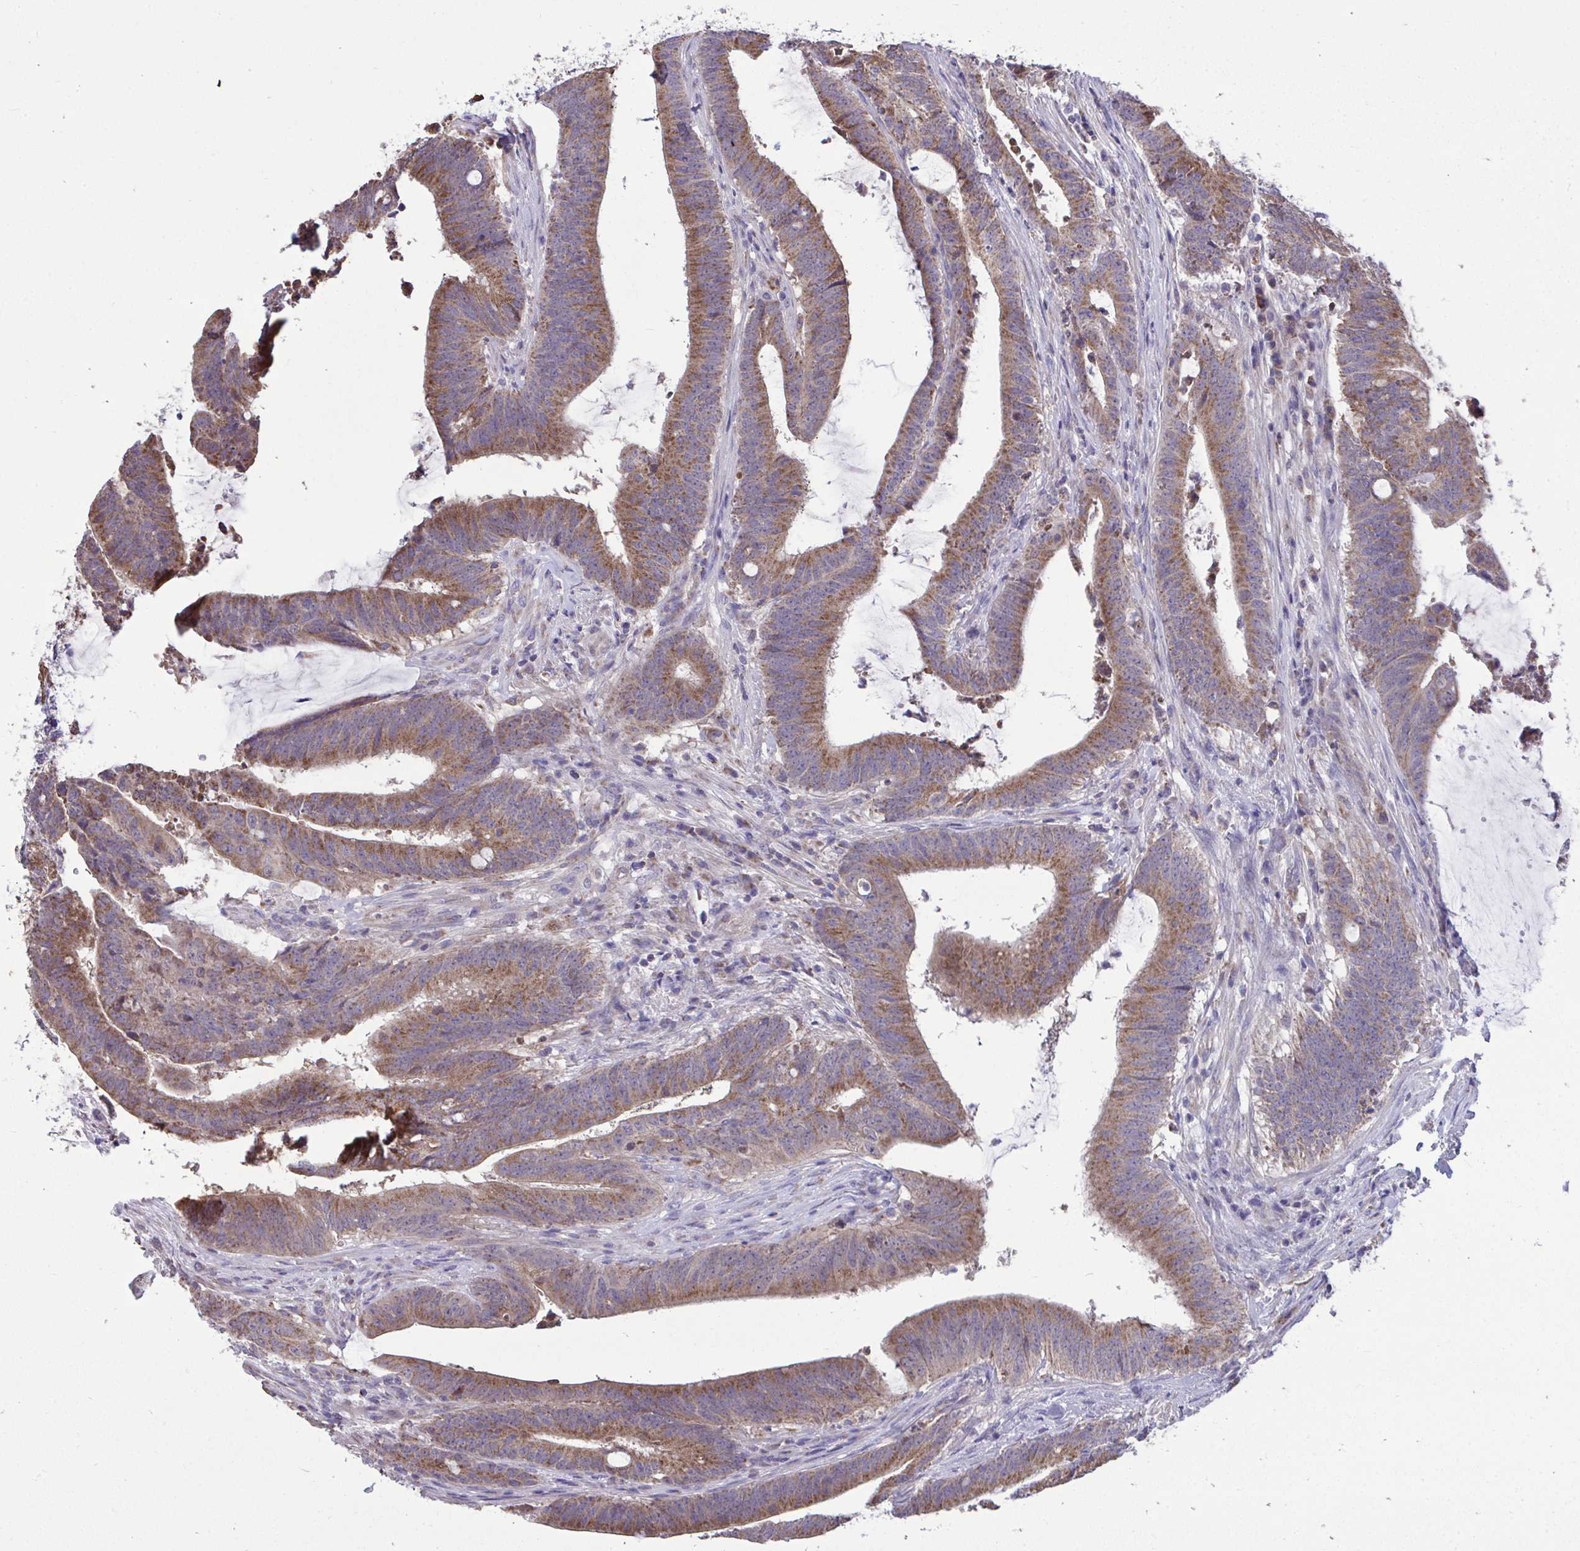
{"staining": {"intensity": "moderate", "quantity": ">75%", "location": "cytoplasmic/membranous"}, "tissue": "colorectal cancer", "cell_type": "Tumor cells", "image_type": "cancer", "snomed": [{"axis": "morphology", "description": "Adenocarcinoma, NOS"}, {"axis": "topography", "description": "Colon"}], "caption": "Moderate cytoplasmic/membranous positivity for a protein is present in about >75% of tumor cells of colorectal cancer (adenocarcinoma) using IHC.", "gene": "SARS2", "patient": {"sex": "female", "age": 43}}